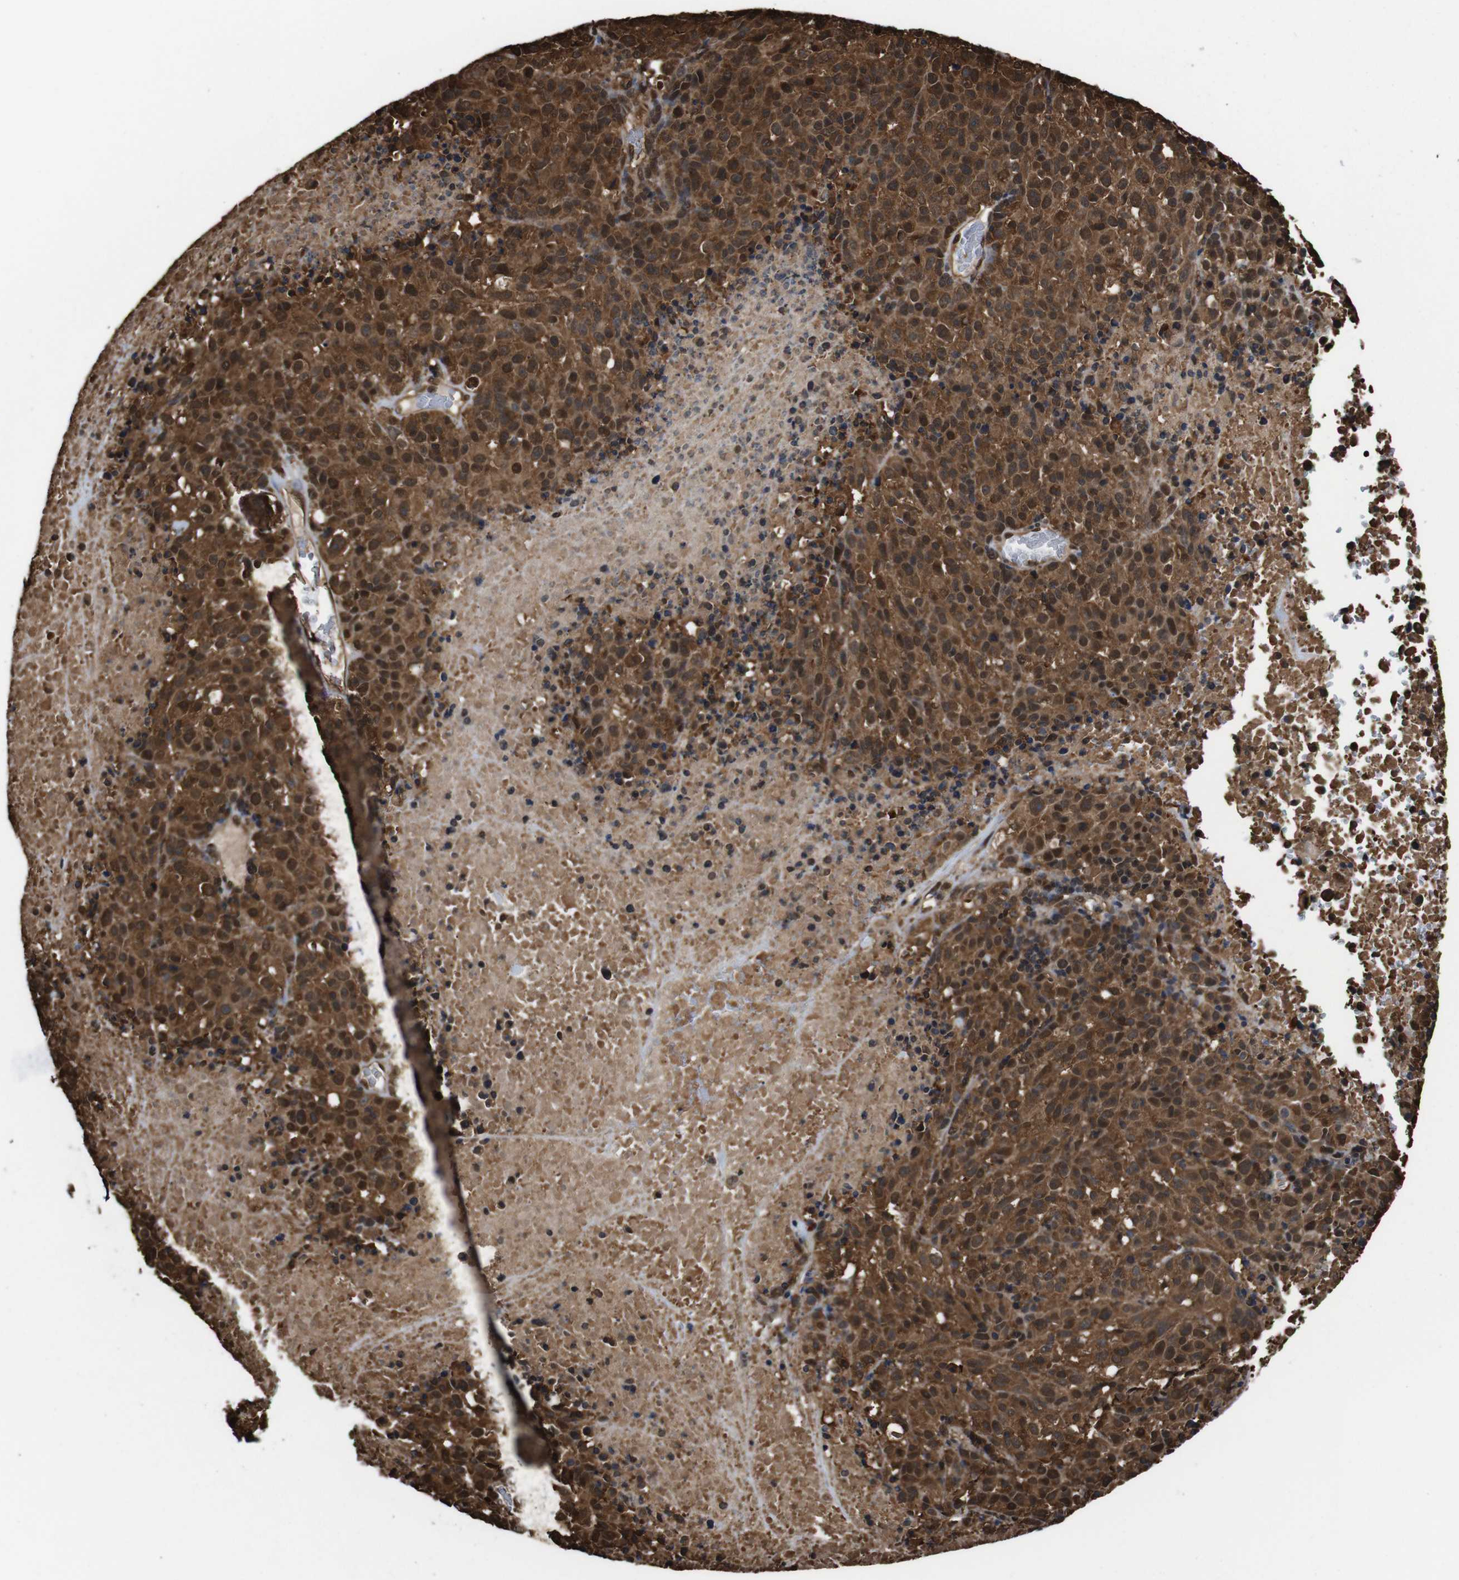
{"staining": {"intensity": "strong", "quantity": ">75%", "location": "cytoplasmic/membranous,nuclear"}, "tissue": "melanoma", "cell_type": "Tumor cells", "image_type": "cancer", "snomed": [{"axis": "morphology", "description": "Malignant melanoma, Metastatic site"}, {"axis": "topography", "description": "Cerebral cortex"}], "caption": "Immunohistochemistry (IHC) micrograph of neoplastic tissue: human melanoma stained using immunohistochemistry displays high levels of strong protein expression localized specifically in the cytoplasmic/membranous and nuclear of tumor cells, appearing as a cytoplasmic/membranous and nuclear brown color.", "gene": "VCP", "patient": {"sex": "female", "age": 52}}